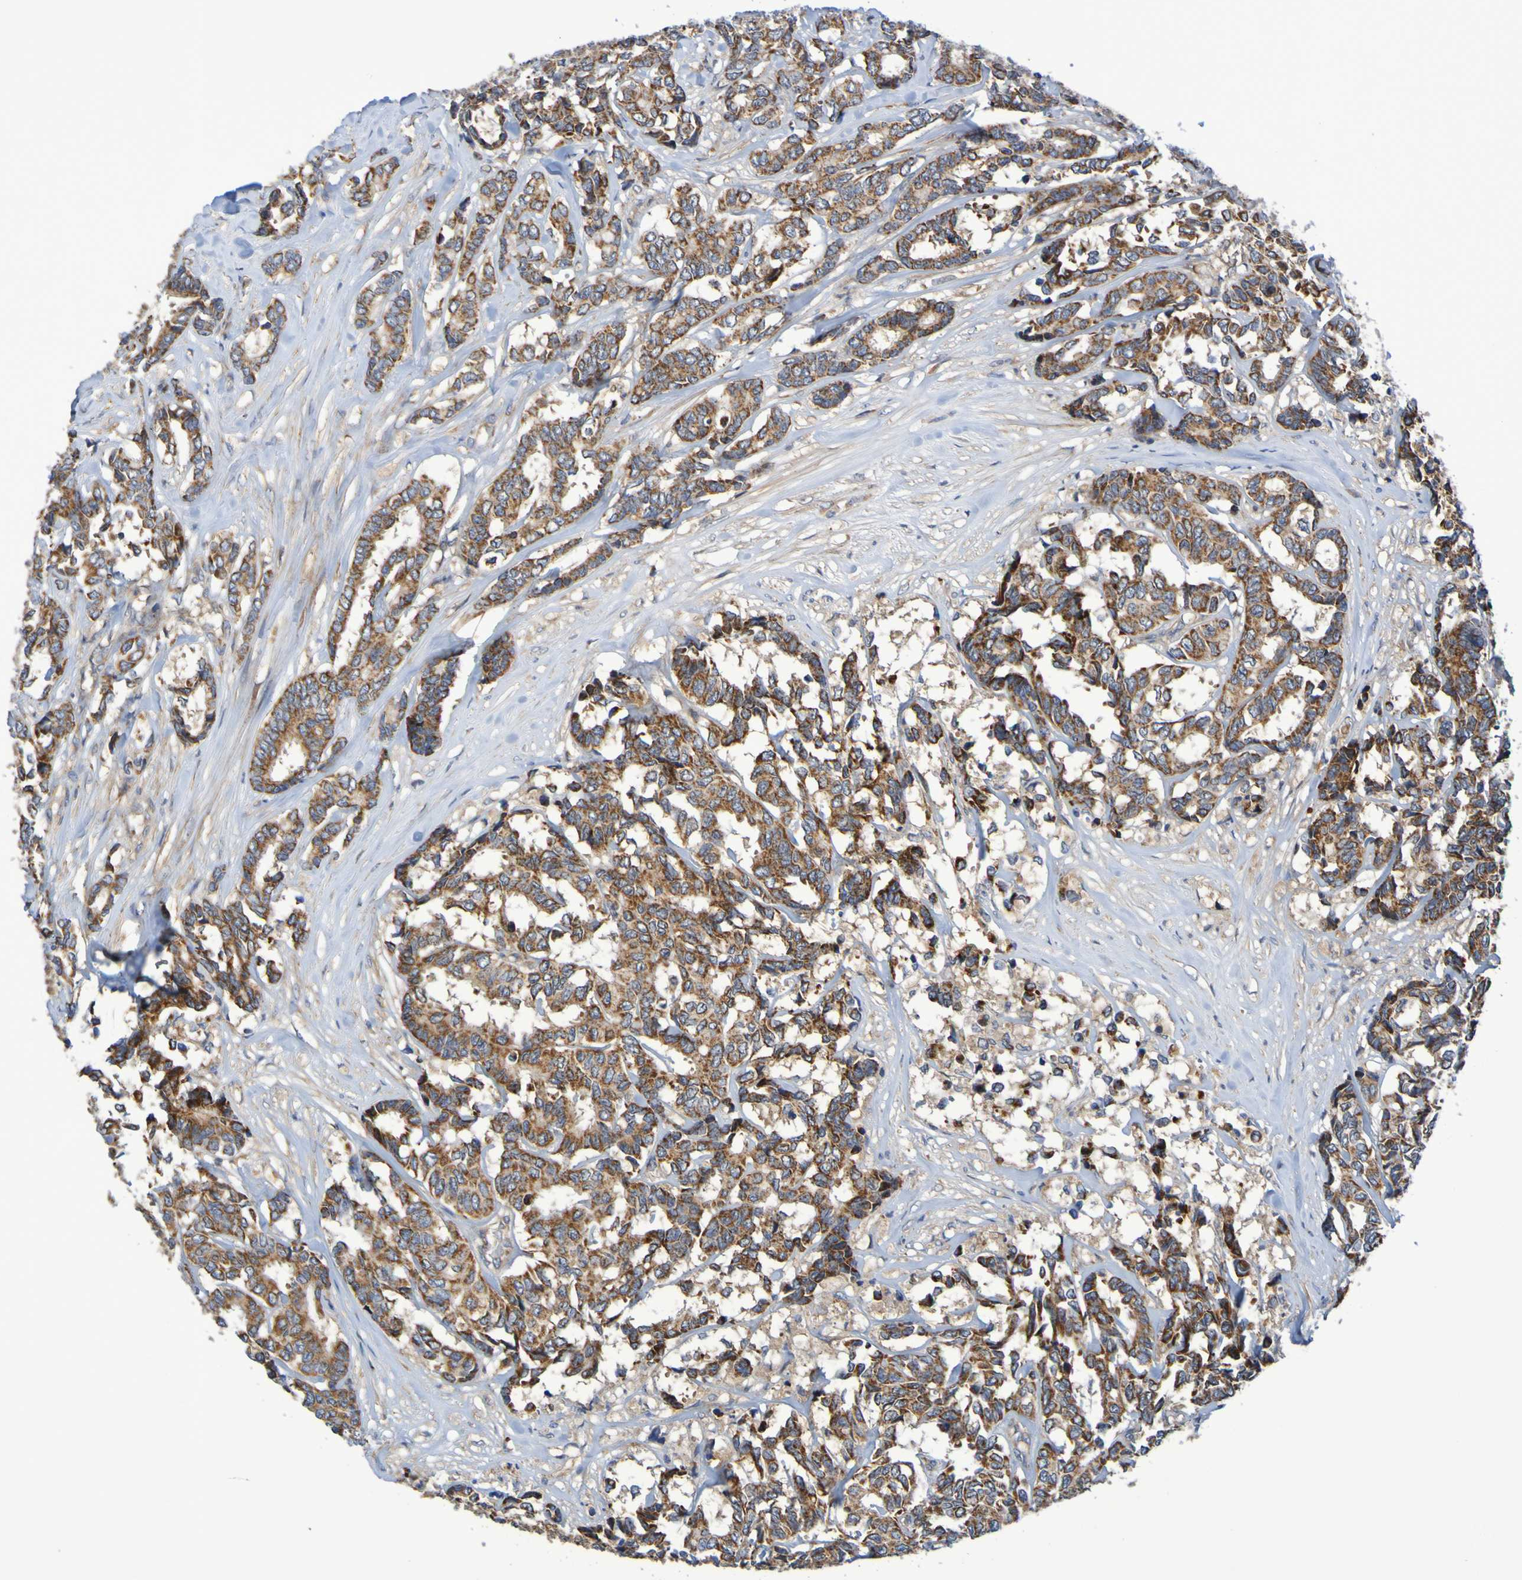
{"staining": {"intensity": "strong", "quantity": ">75%", "location": "cytoplasmic/membranous"}, "tissue": "breast cancer", "cell_type": "Tumor cells", "image_type": "cancer", "snomed": [{"axis": "morphology", "description": "Duct carcinoma"}, {"axis": "topography", "description": "Breast"}], "caption": "Protein staining exhibits strong cytoplasmic/membranous expression in approximately >75% of tumor cells in infiltrating ductal carcinoma (breast).", "gene": "CCDC51", "patient": {"sex": "female", "age": 87}}